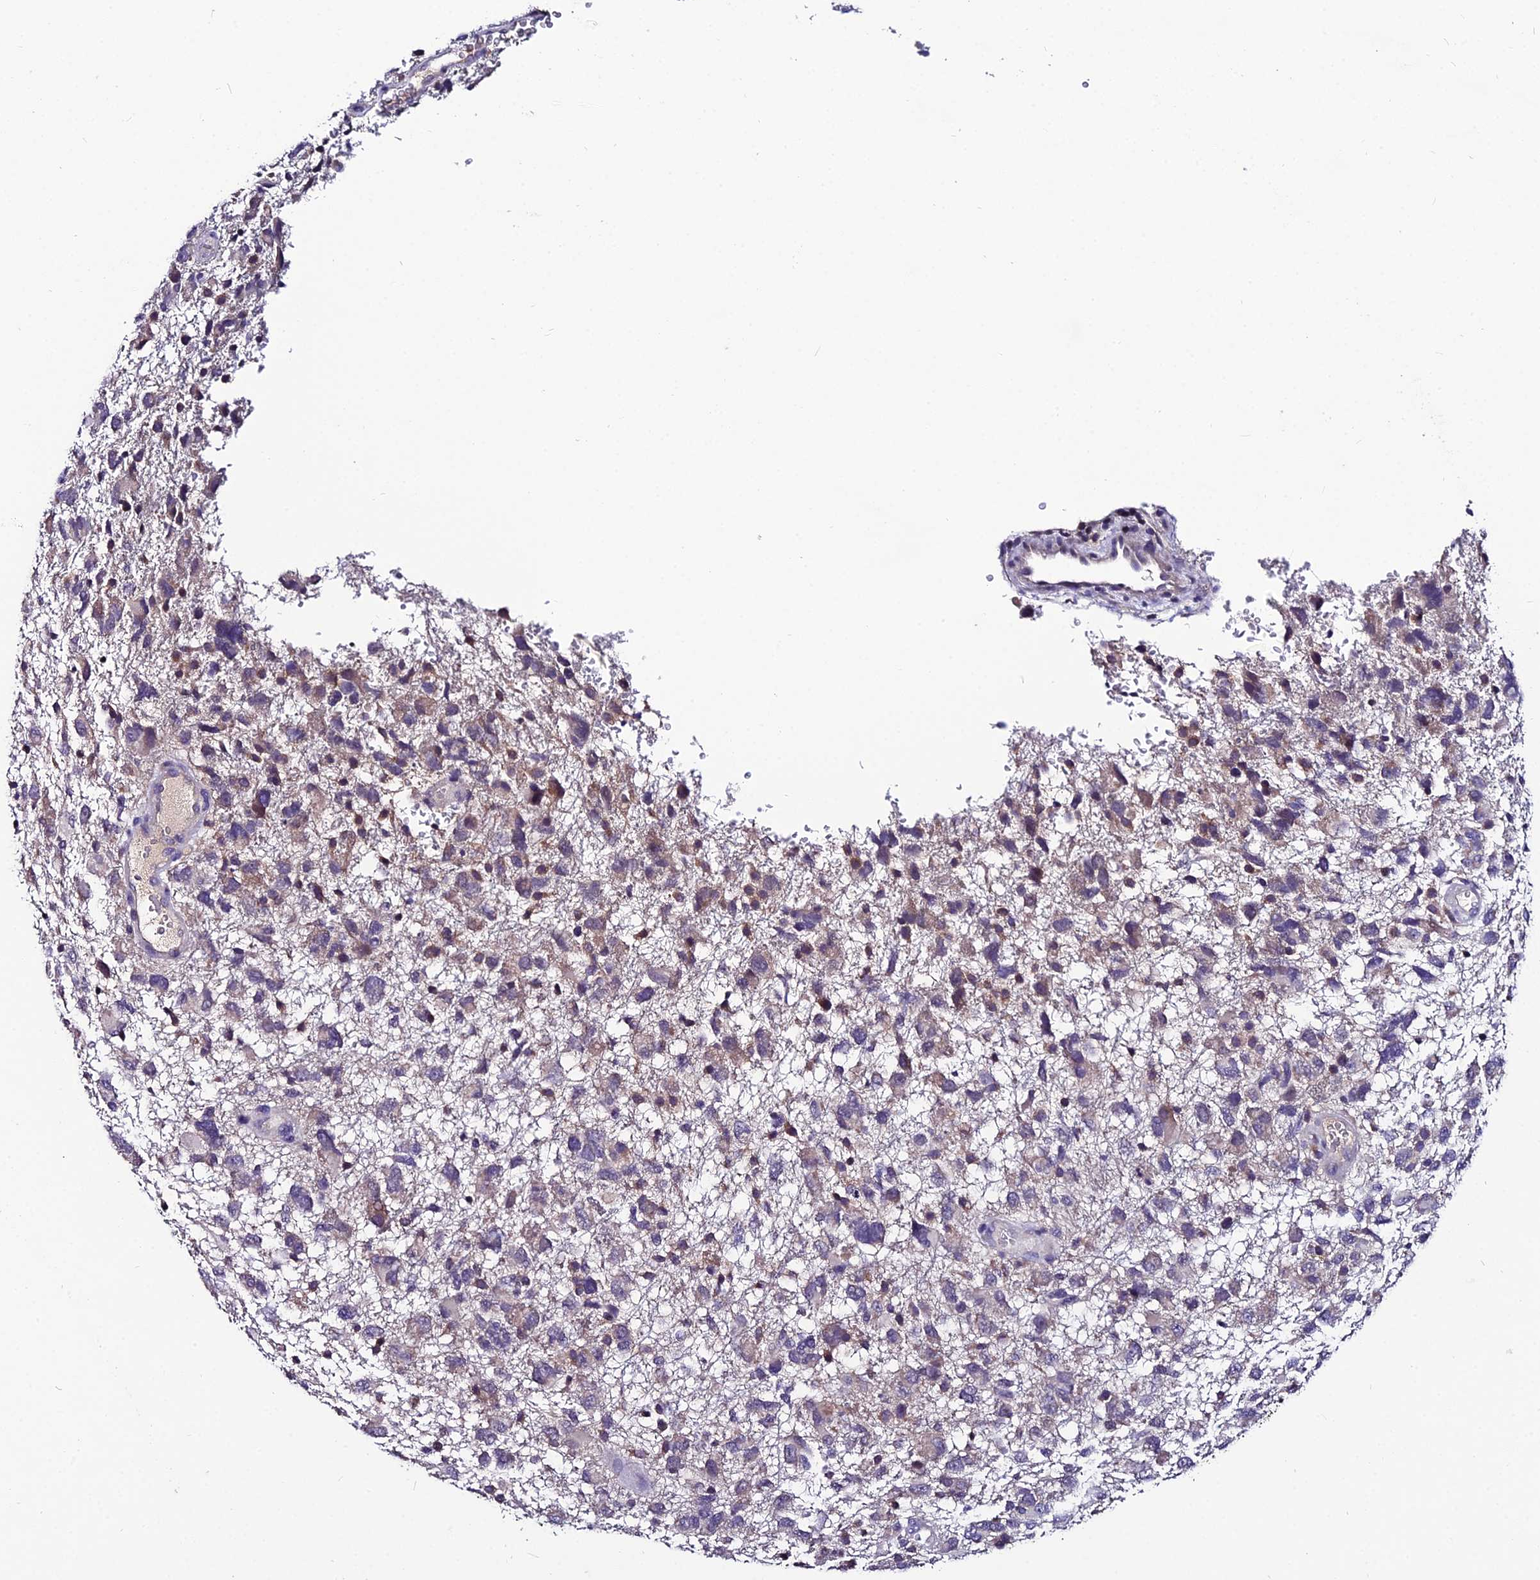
{"staining": {"intensity": "moderate", "quantity": "<25%", "location": "cytoplasmic/membranous"}, "tissue": "glioma", "cell_type": "Tumor cells", "image_type": "cancer", "snomed": [{"axis": "morphology", "description": "Glioma, malignant, High grade"}, {"axis": "topography", "description": "Brain"}], "caption": "Protein positivity by immunohistochemistry (IHC) demonstrates moderate cytoplasmic/membranous expression in approximately <25% of tumor cells in glioma.", "gene": "LGALS7", "patient": {"sex": "male", "age": 61}}